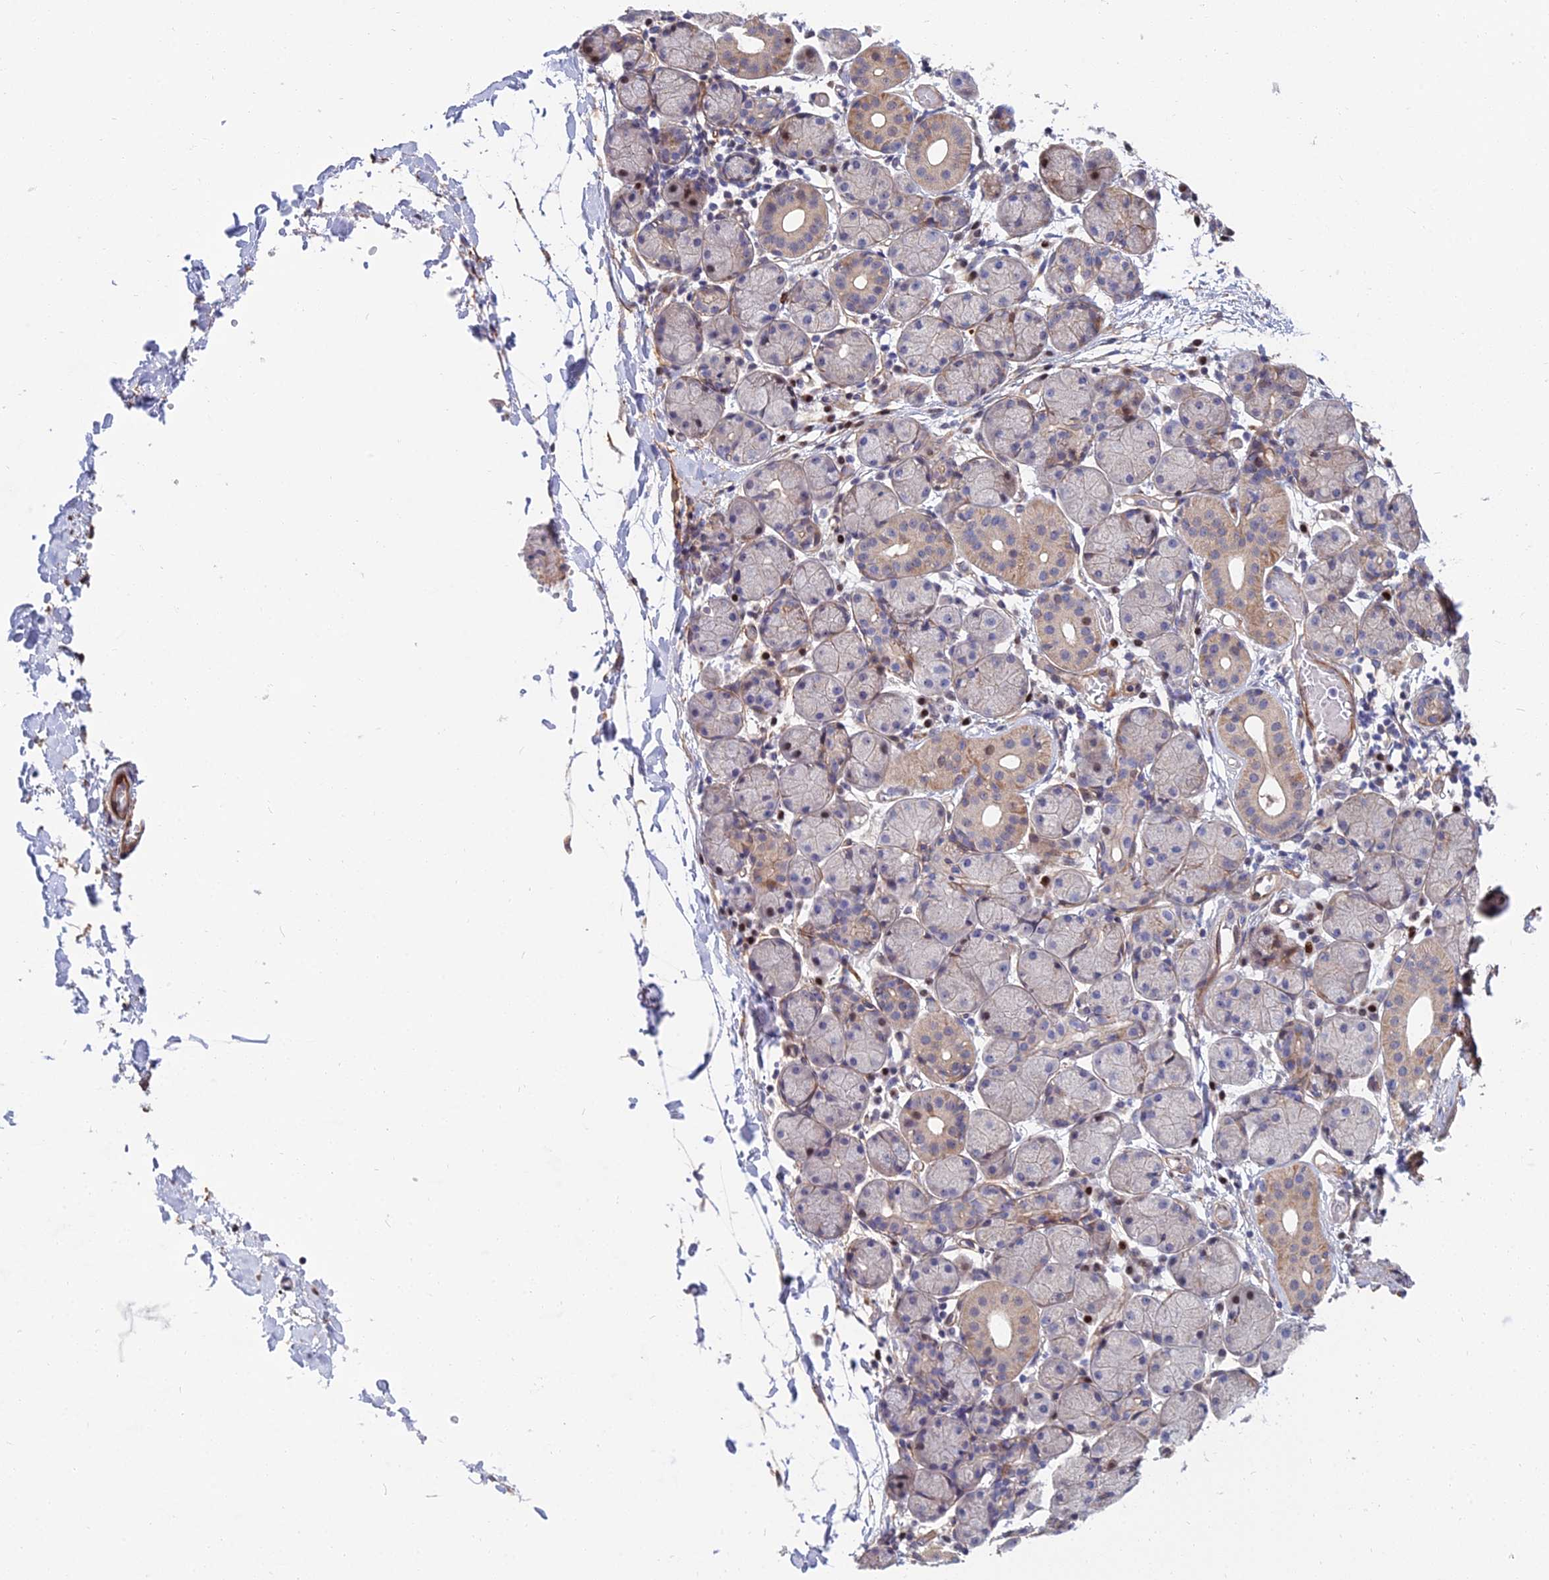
{"staining": {"intensity": "moderate", "quantity": "<25%", "location": "cytoplasmic/membranous,nuclear"}, "tissue": "salivary gland", "cell_type": "Glandular cells", "image_type": "normal", "snomed": [{"axis": "morphology", "description": "Normal tissue, NOS"}, {"axis": "topography", "description": "Salivary gland"}], "caption": "About <25% of glandular cells in normal human salivary gland reveal moderate cytoplasmic/membranous,nuclear protein positivity as visualized by brown immunohistochemical staining.", "gene": "TRIM43B", "patient": {"sex": "female", "age": 24}}